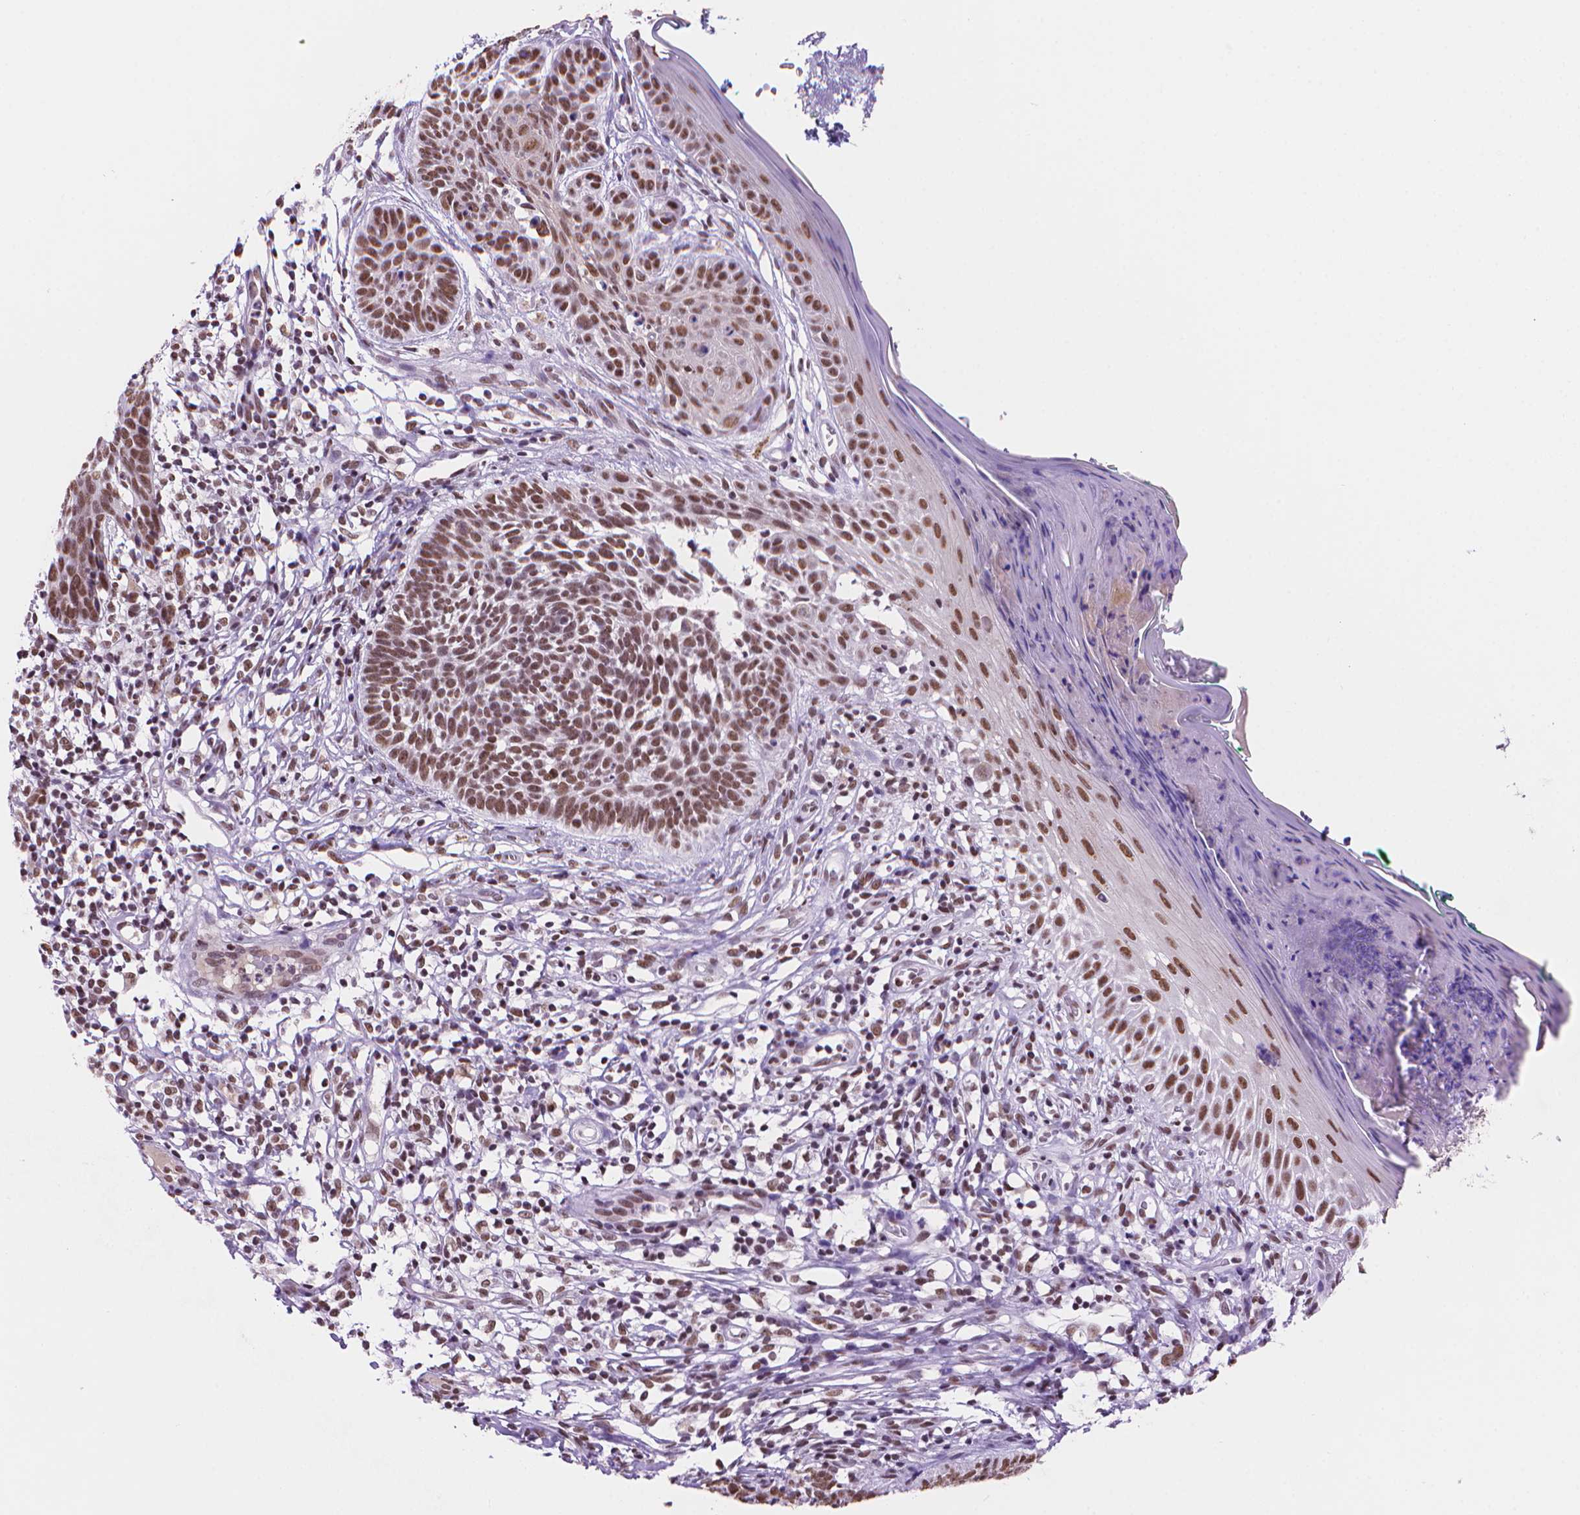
{"staining": {"intensity": "moderate", "quantity": ">75%", "location": "nuclear"}, "tissue": "skin cancer", "cell_type": "Tumor cells", "image_type": "cancer", "snomed": [{"axis": "morphology", "description": "Basal cell carcinoma"}, {"axis": "topography", "description": "Skin"}], "caption": "Human basal cell carcinoma (skin) stained for a protein (brown) shows moderate nuclear positive expression in approximately >75% of tumor cells.", "gene": "RPA4", "patient": {"sex": "male", "age": 85}}